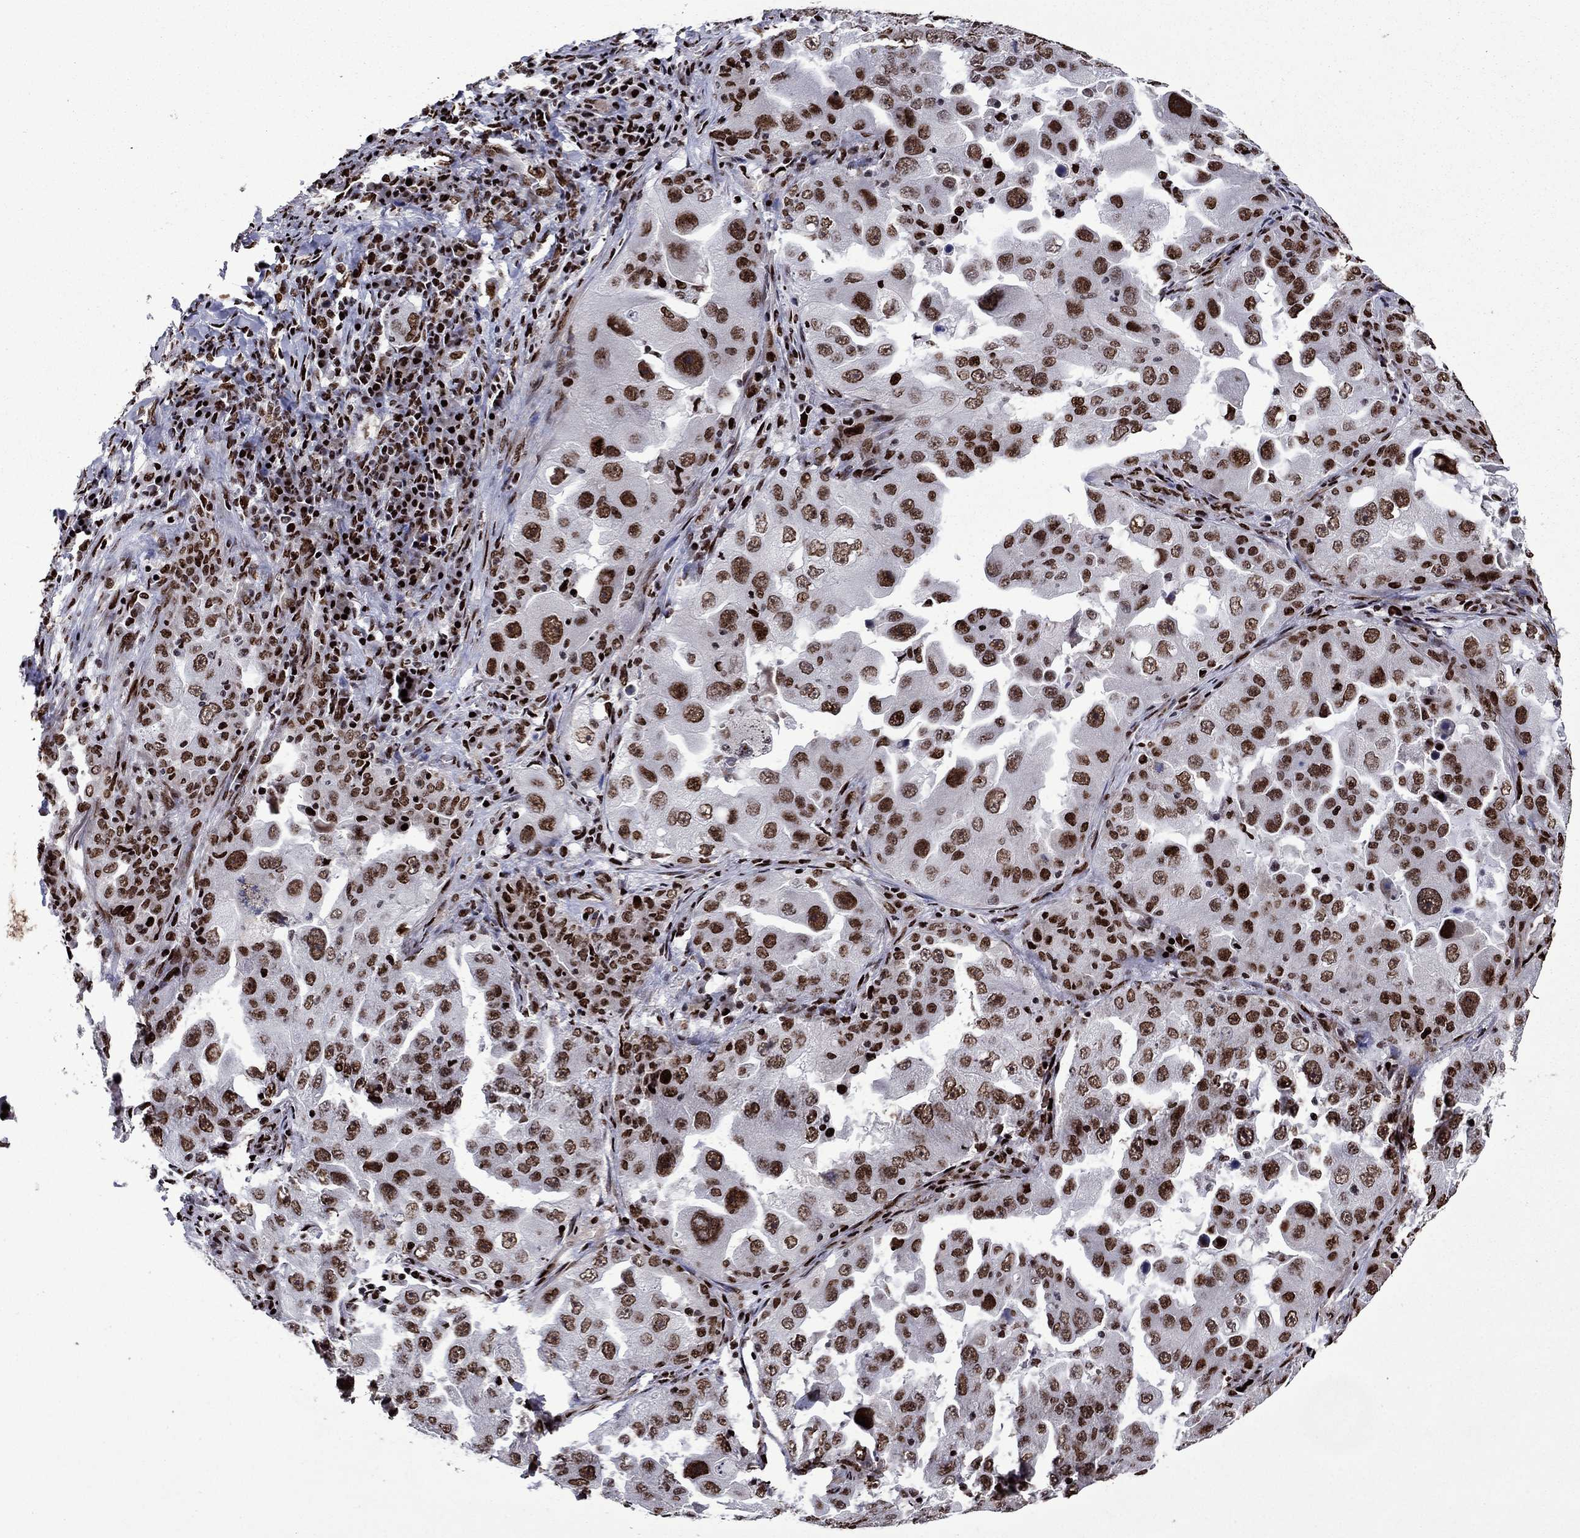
{"staining": {"intensity": "strong", "quantity": ">75%", "location": "nuclear"}, "tissue": "lung cancer", "cell_type": "Tumor cells", "image_type": "cancer", "snomed": [{"axis": "morphology", "description": "Adenocarcinoma, NOS"}, {"axis": "topography", "description": "Lung"}], "caption": "Lung cancer (adenocarcinoma) tissue shows strong nuclear staining in about >75% of tumor cells, visualized by immunohistochemistry. The staining is performed using DAB brown chromogen to label protein expression. The nuclei are counter-stained blue using hematoxylin.", "gene": "LIMK1", "patient": {"sex": "female", "age": 61}}